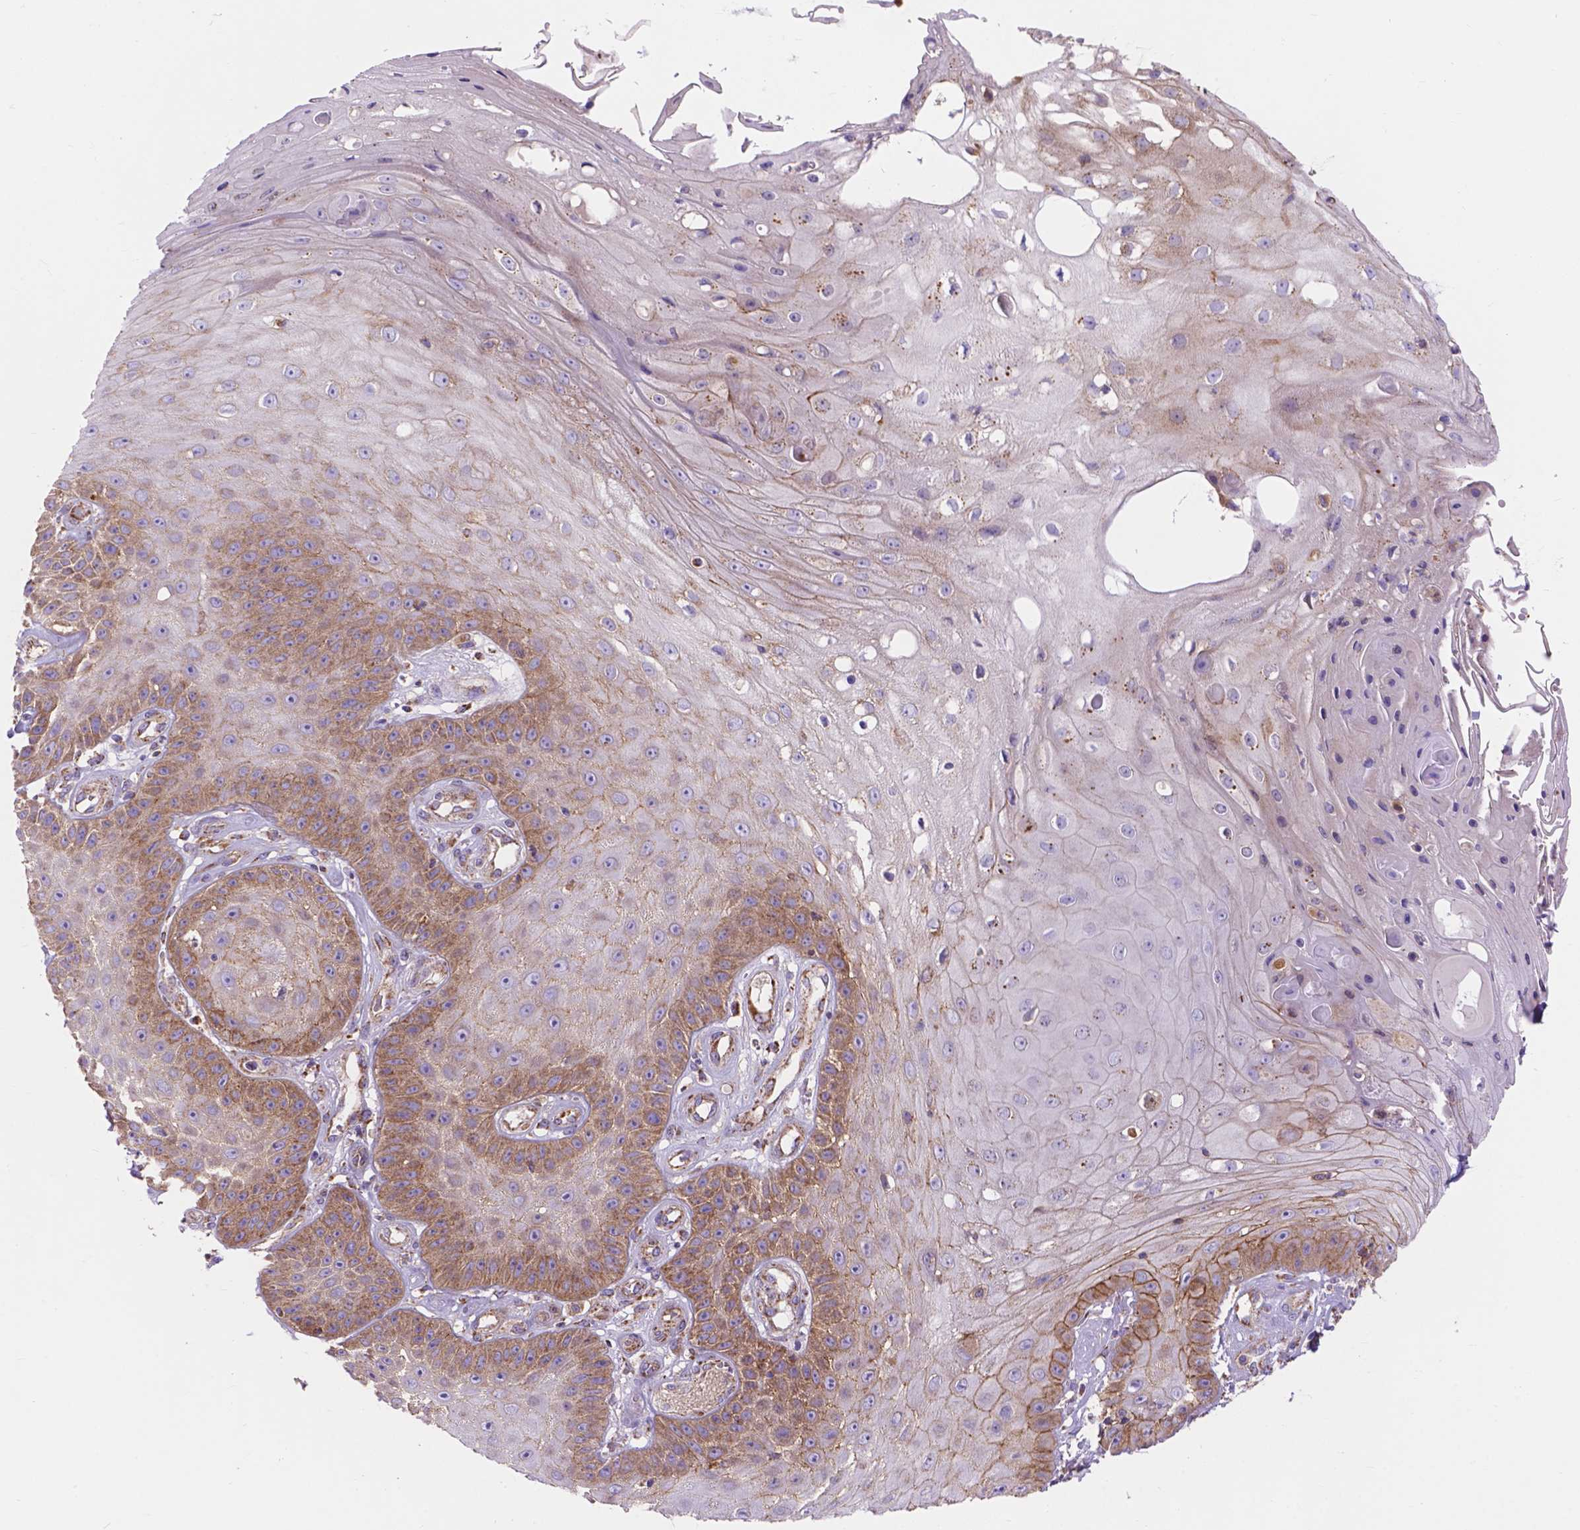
{"staining": {"intensity": "moderate", "quantity": "25%-75%", "location": "cytoplasmic/membranous"}, "tissue": "skin cancer", "cell_type": "Tumor cells", "image_type": "cancer", "snomed": [{"axis": "morphology", "description": "Squamous cell carcinoma, NOS"}, {"axis": "topography", "description": "Skin"}], "caption": "Protein expression analysis of squamous cell carcinoma (skin) exhibits moderate cytoplasmic/membranous staining in about 25%-75% of tumor cells.", "gene": "AK3", "patient": {"sex": "male", "age": 70}}